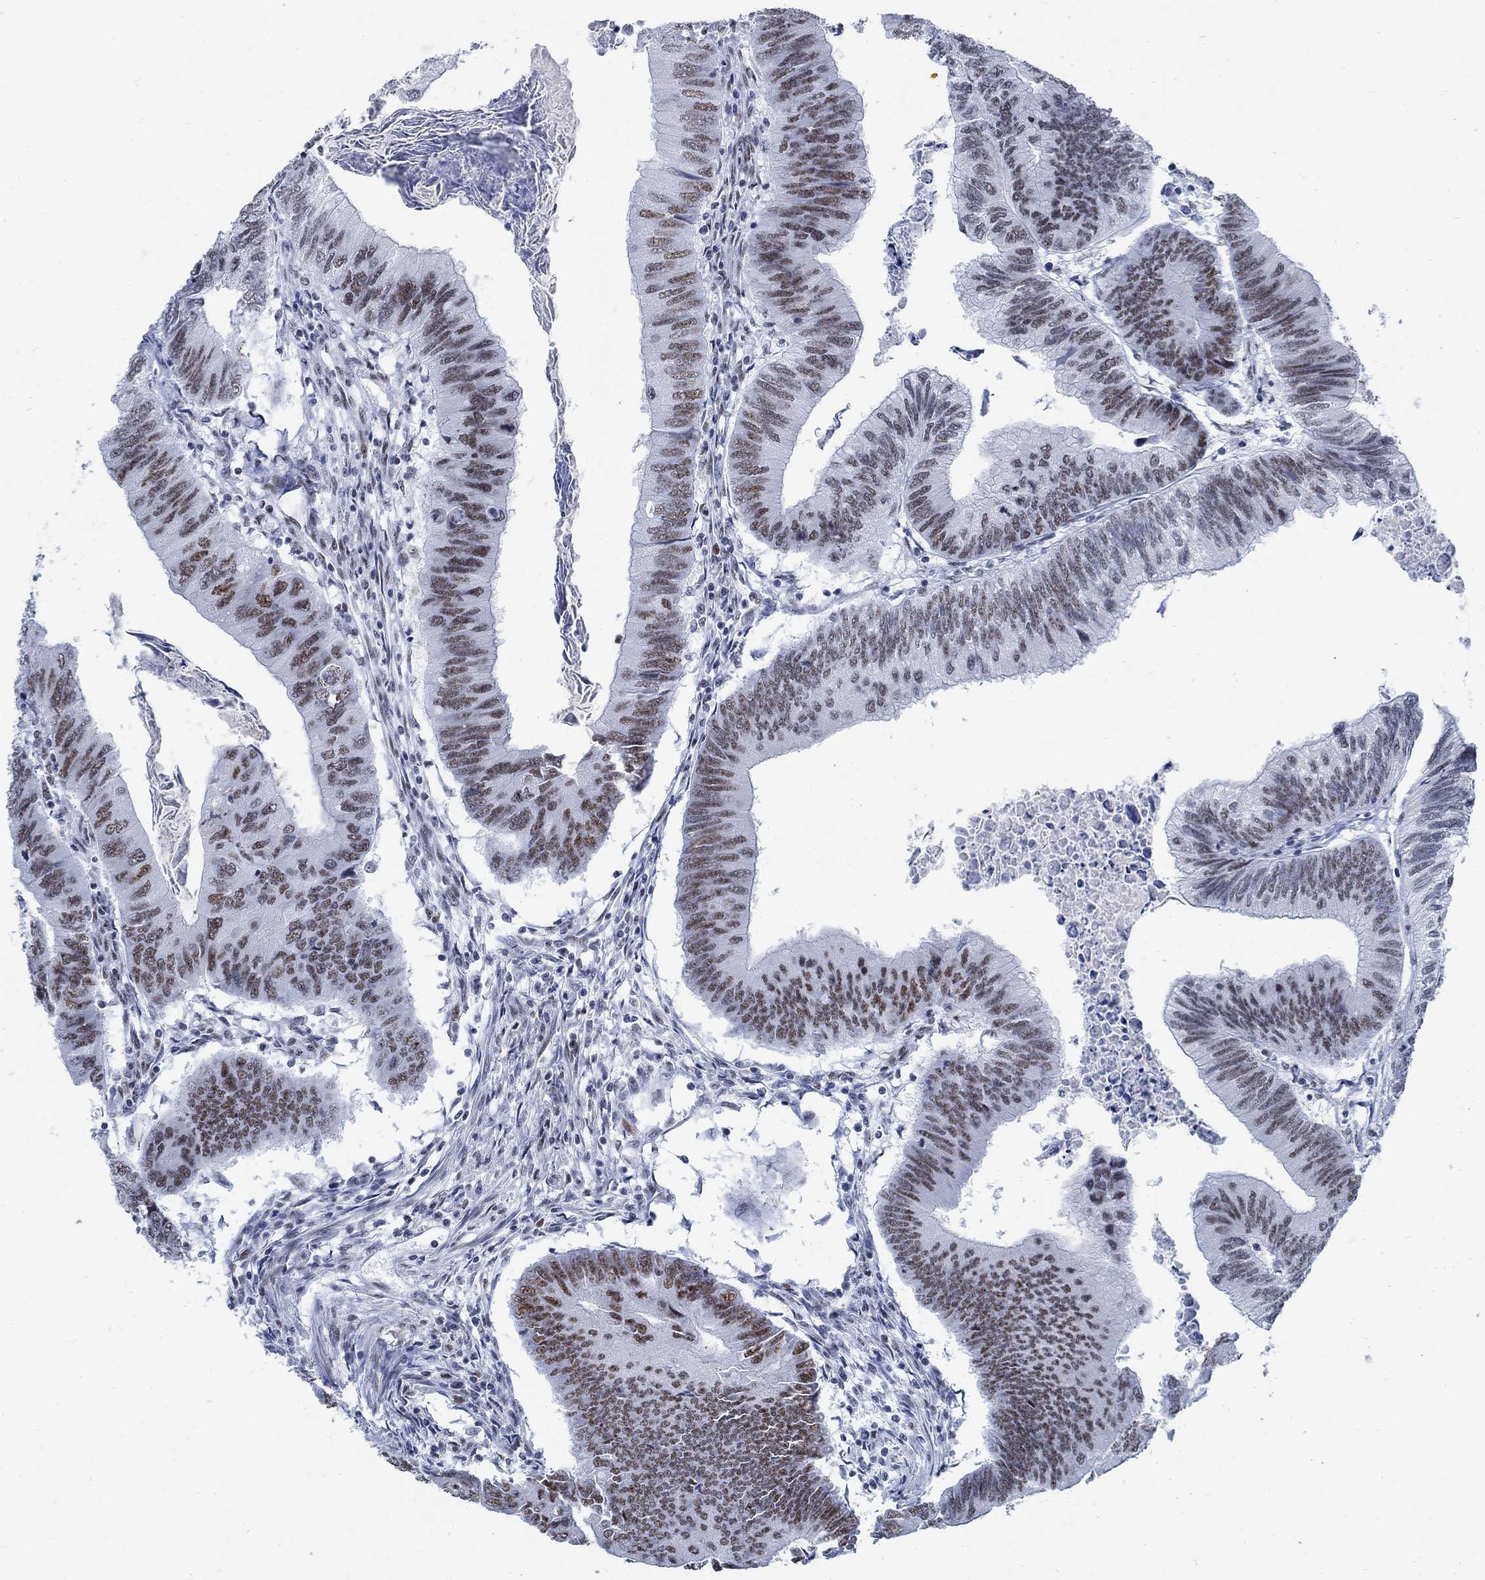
{"staining": {"intensity": "moderate", "quantity": "25%-75%", "location": "nuclear"}, "tissue": "colorectal cancer", "cell_type": "Tumor cells", "image_type": "cancer", "snomed": [{"axis": "morphology", "description": "Adenocarcinoma, NOS"}, {"axis": "topography", "description": "Colon"}], "caption": "Immunohistochemical staining of colorectal cancer displays moderate nuclear protein positivity in about 25%-75% of tumor cells. (DAB (3,3'-diaminobenzidine) IHC, brown staining for protein, blue staining for nuclei).", "gene": "DLK1", "patient": {"sex": "male", "age": 53}}